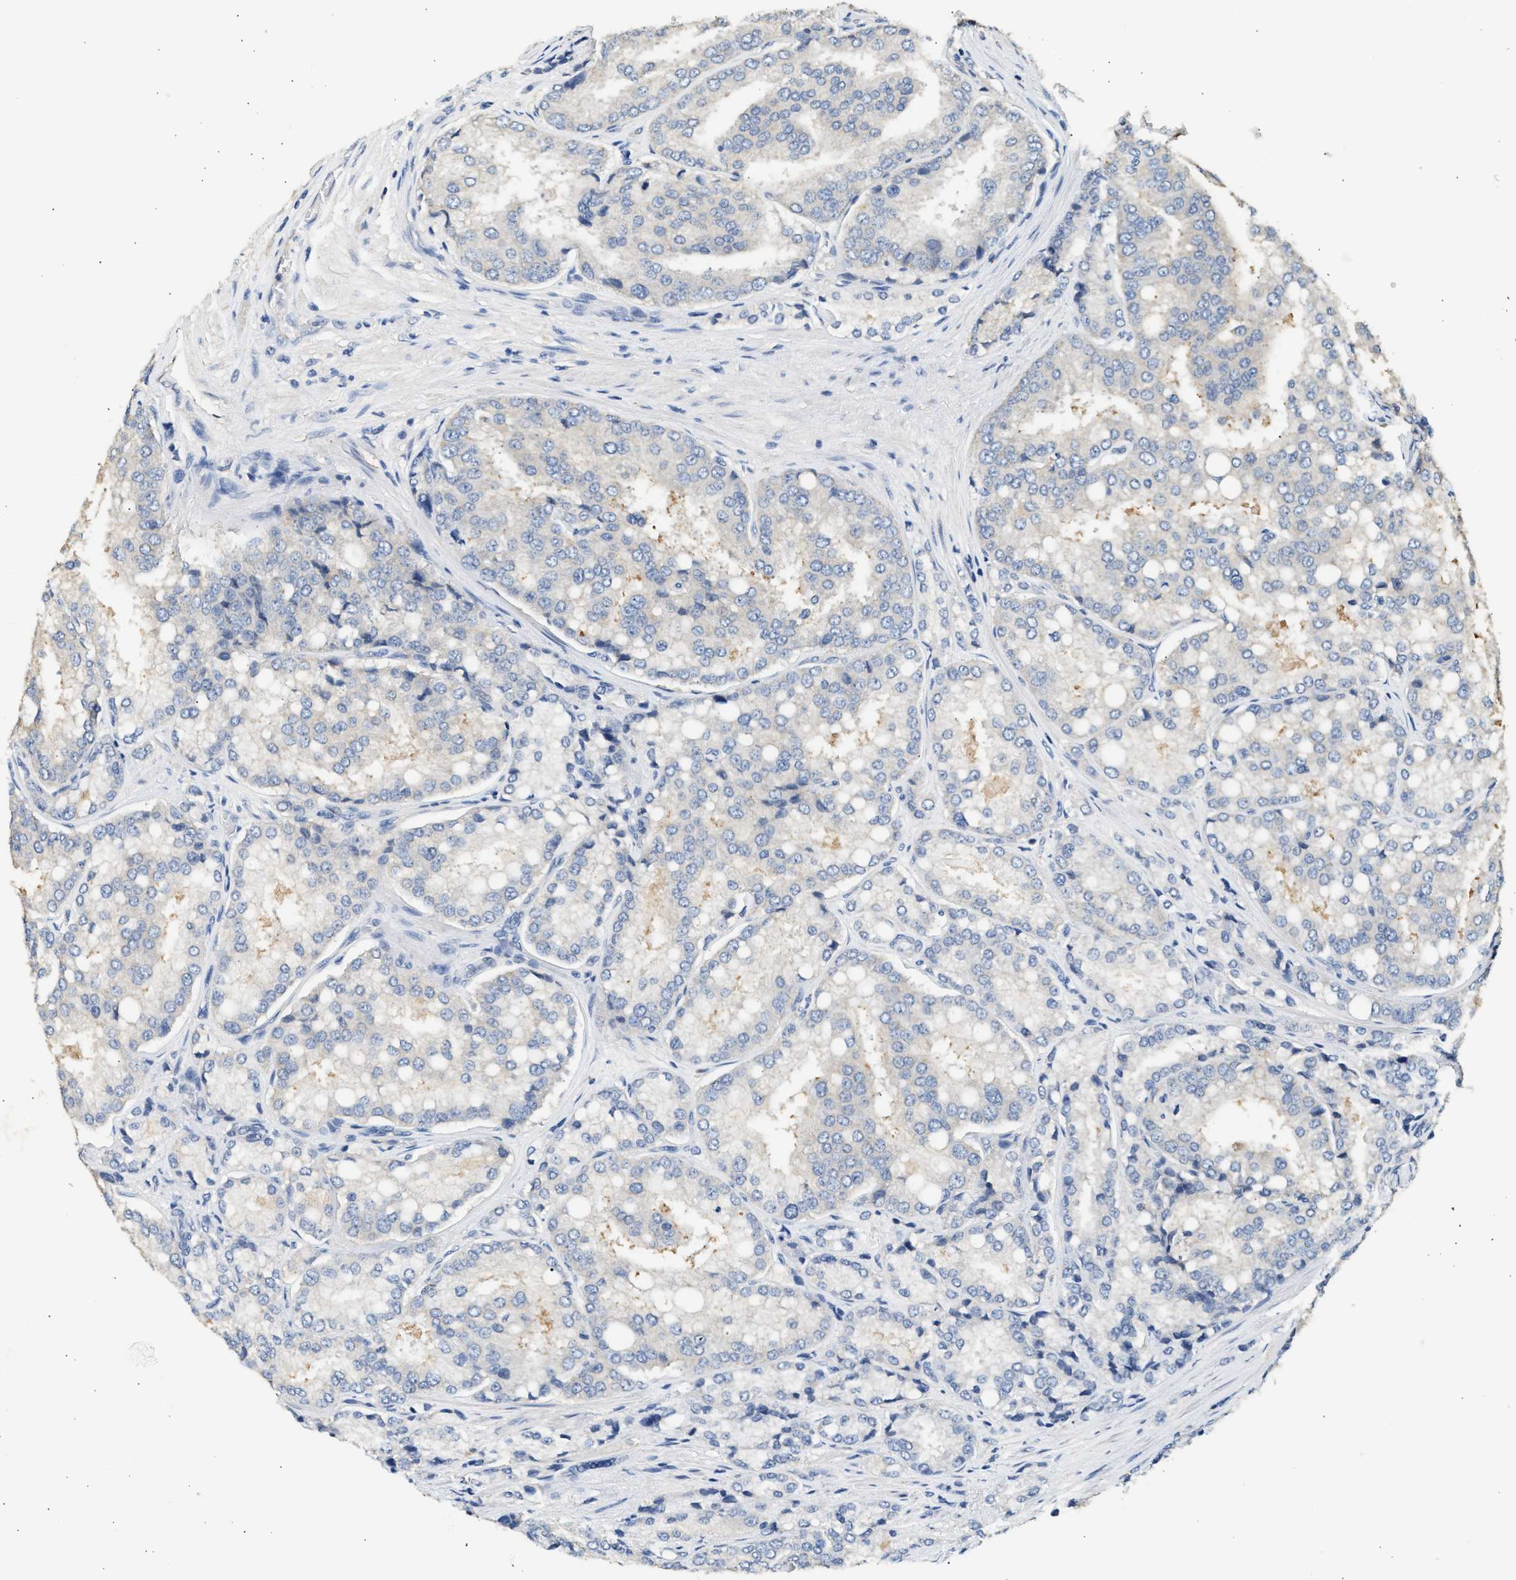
{"staining": {"intensity": "negative", "quantity": "none", "location": "none"}, "tissue": "prostate cancer", "cell_type": "Tumor cells", "image_type": "cancer", "snomed": [{"axis": "morphology", "description": "Adenocarcinoma, High grade"}, {"axis": "topography", "description": "Prostate"}], "caption": "Immunohistochemistry of human prostate cancer reveals no staining in tumor cells. (DAB (3,3'-diaminobenzidine) immunohistochemistry (IHC) visualized using brightfield microscopy, high magnification).", "gene": "WDR31", "patient": {"sex": "male", "age": 50}}